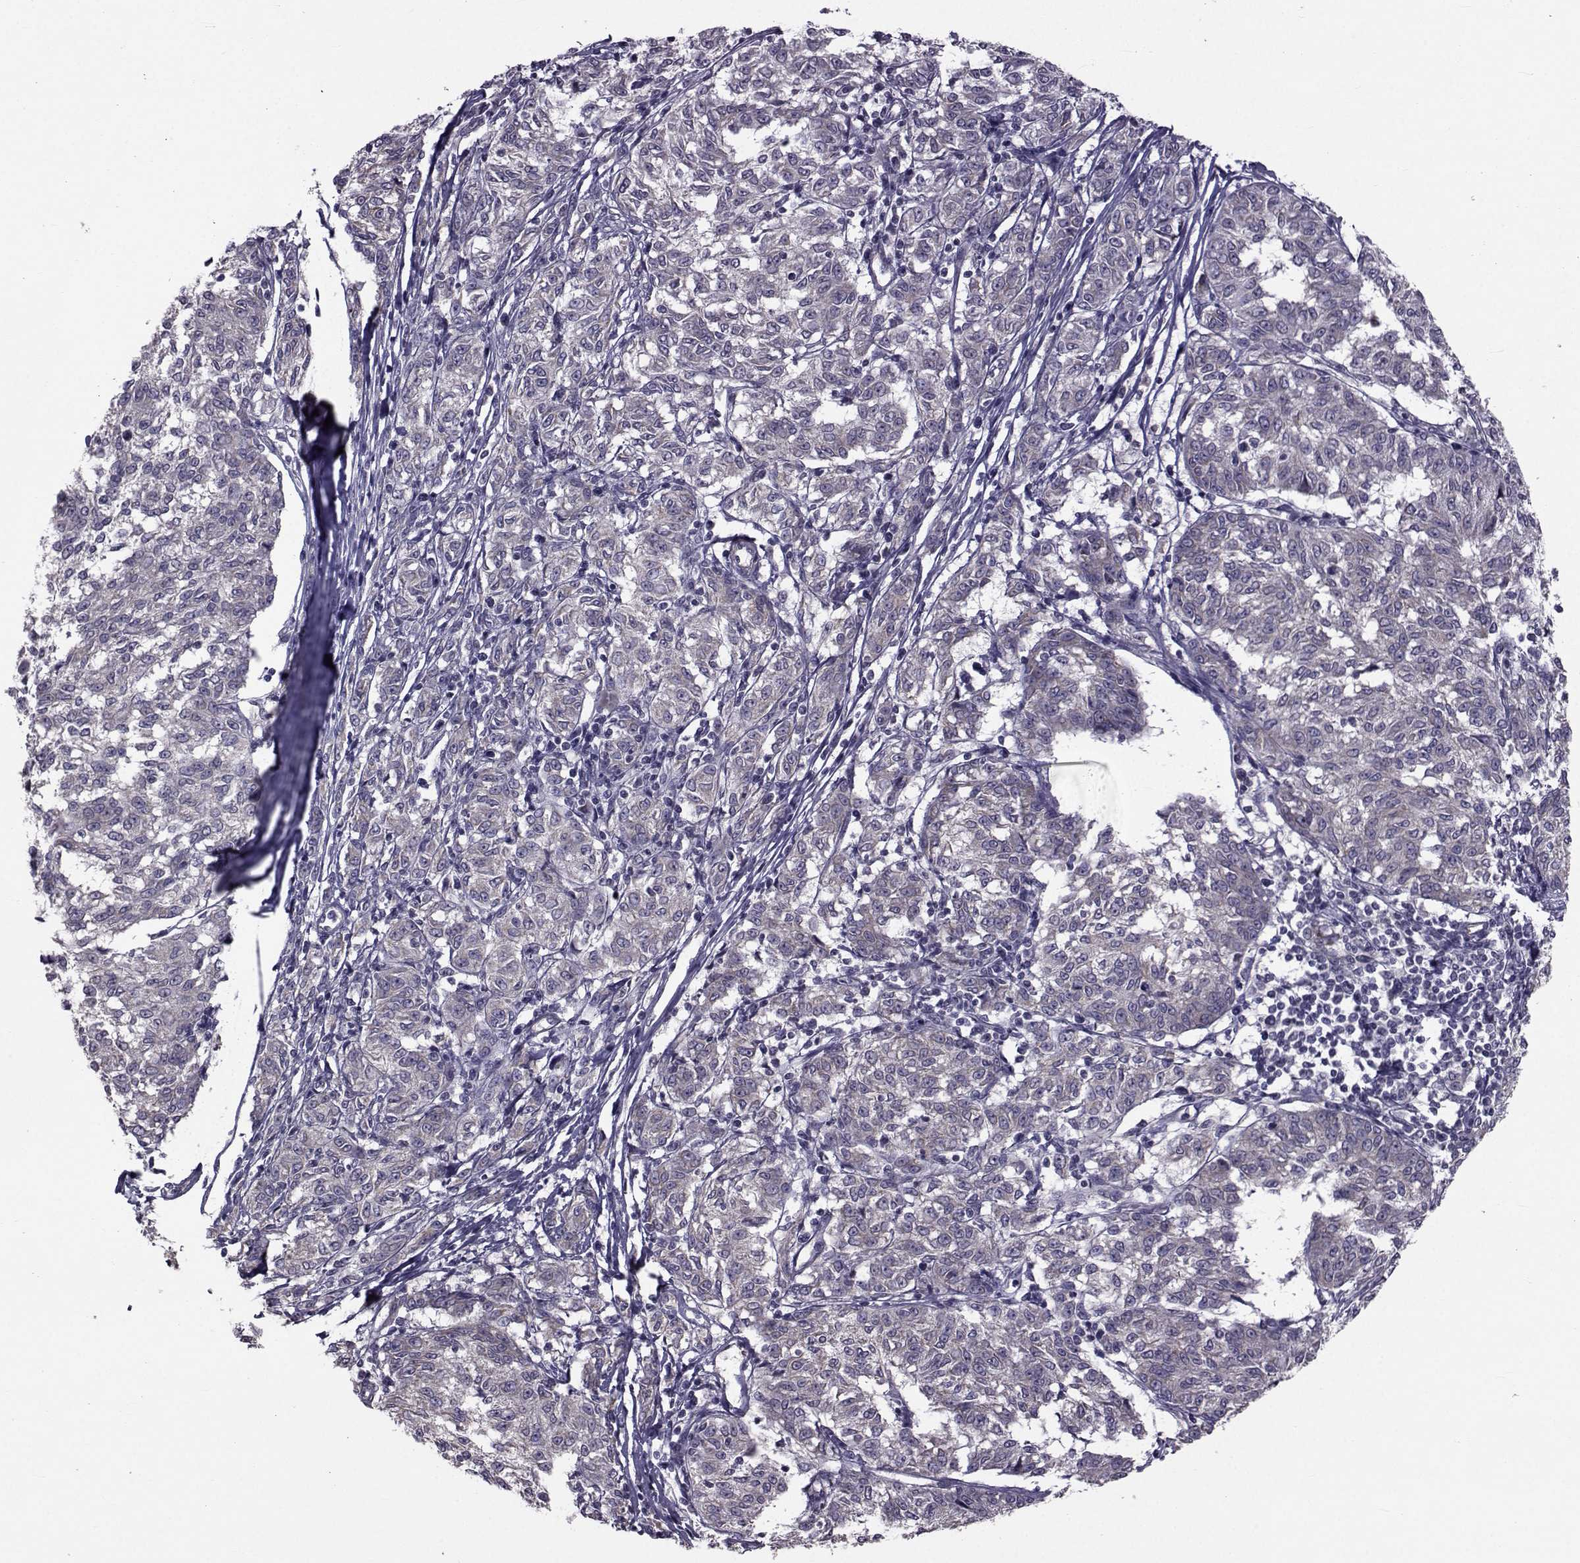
{"staining": {"intensity": "negative", "quantity": "none", "location": "none"}, "tissue": "melanoma", "cell_type": "Tumor cells", "image_type": "cancer", "snomed": [{"axis": "morphology", "description": "Malignant melanoma, NOS"}, {"axis": "topography", "description": "Skin"}], "caption": "Human malignant melanoma stained for a protein using IHC shows no expression in tumor cells.", "gene": "CFAP74", "patient": {"sex": "female", "age": 72}}